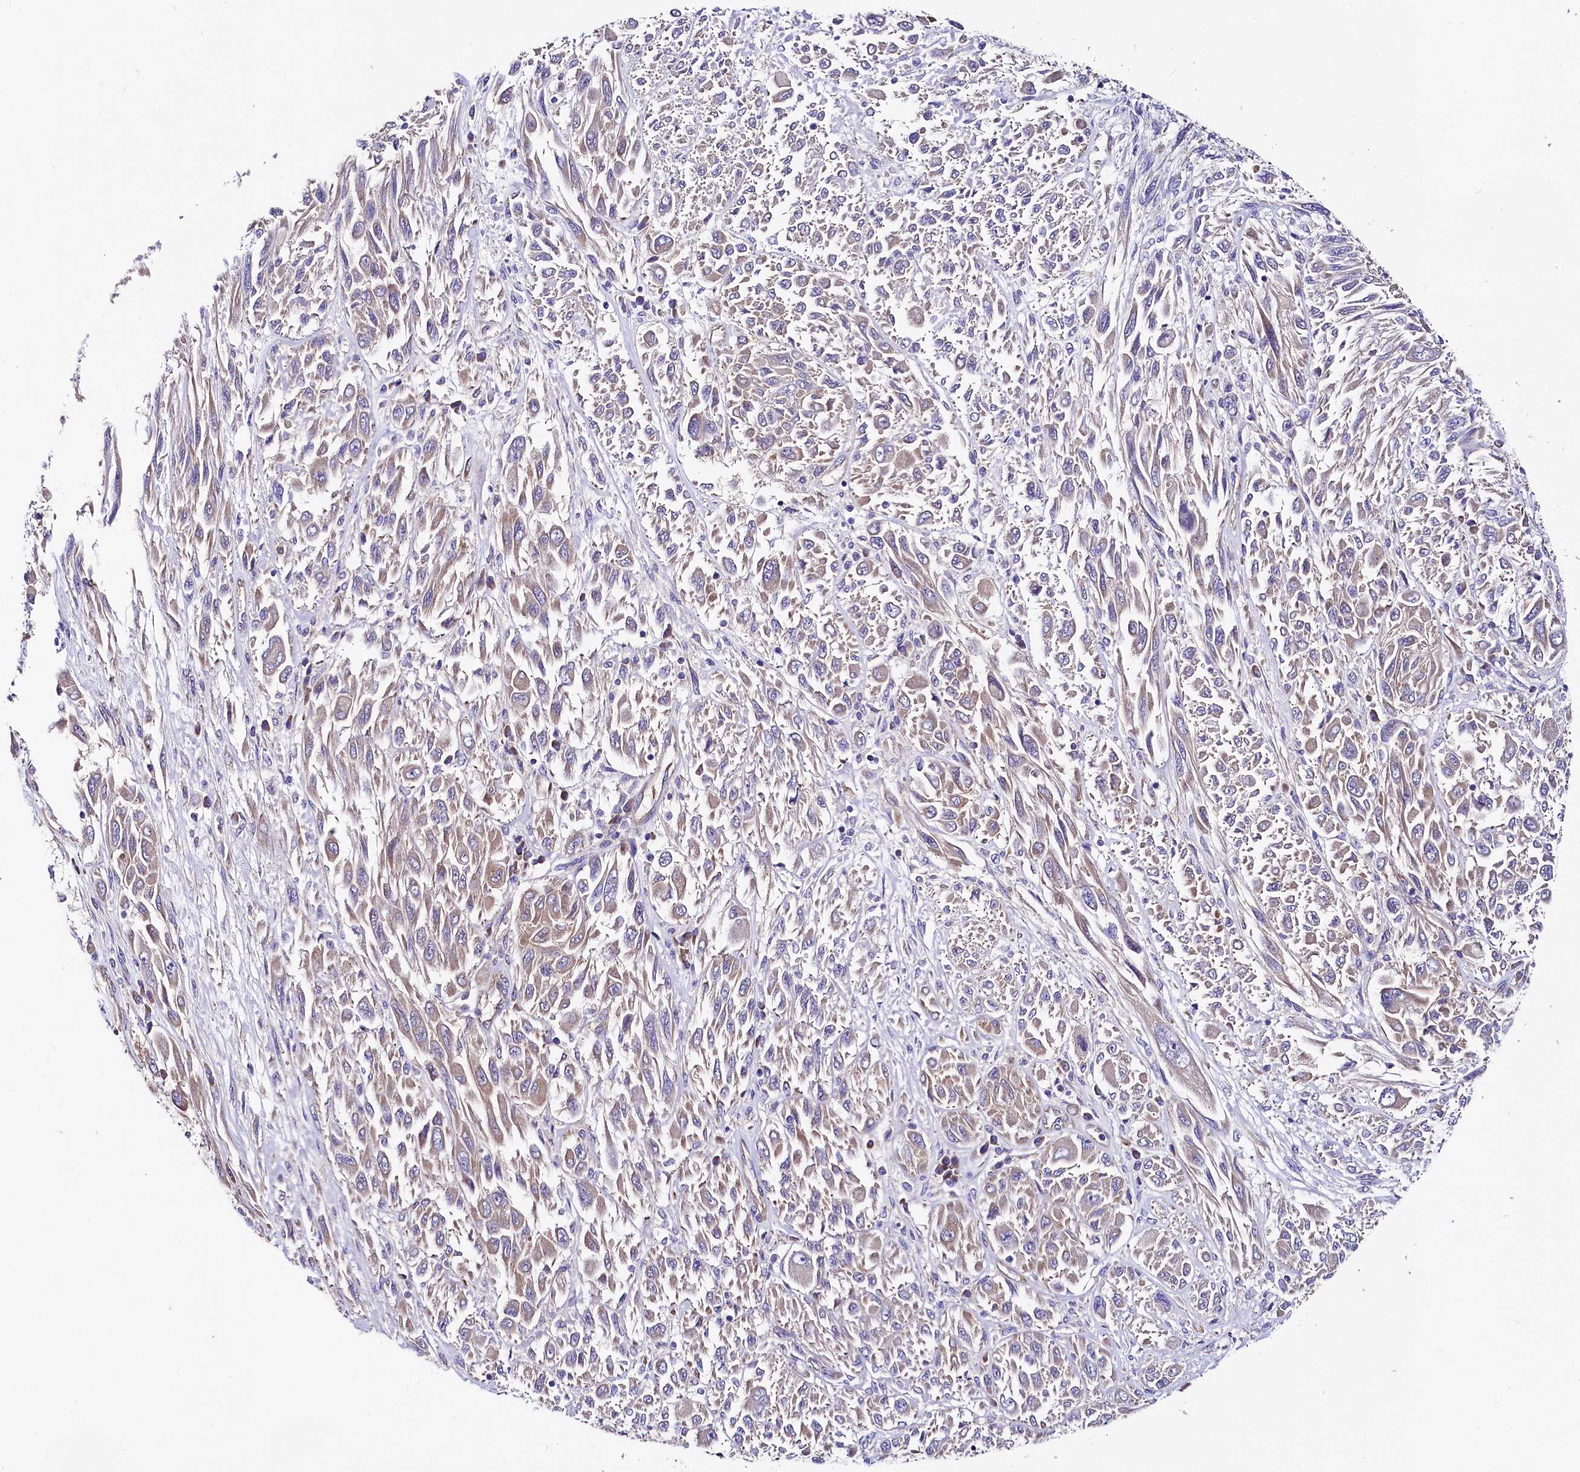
{"staining": {"intensity": "weak", "quantity": "25%-75%", "location": "cytoplasmic/membranous"}, "tissue": "melanoma", "cell_type": "Tumor cells", "image_type": "cancer", "snomed": [{"axis": "morphology", "description": "Malignant melanoma, NOS"}, {"axis": "topography", "description": "Skin"}], "caption": "Protein staining displays weak cytoplasmic/membranous staining in approximately 25%-75% of tumor cells in melanoma.", "gene": "QARS1", "patient": {"sex": "female", "age": 91}}